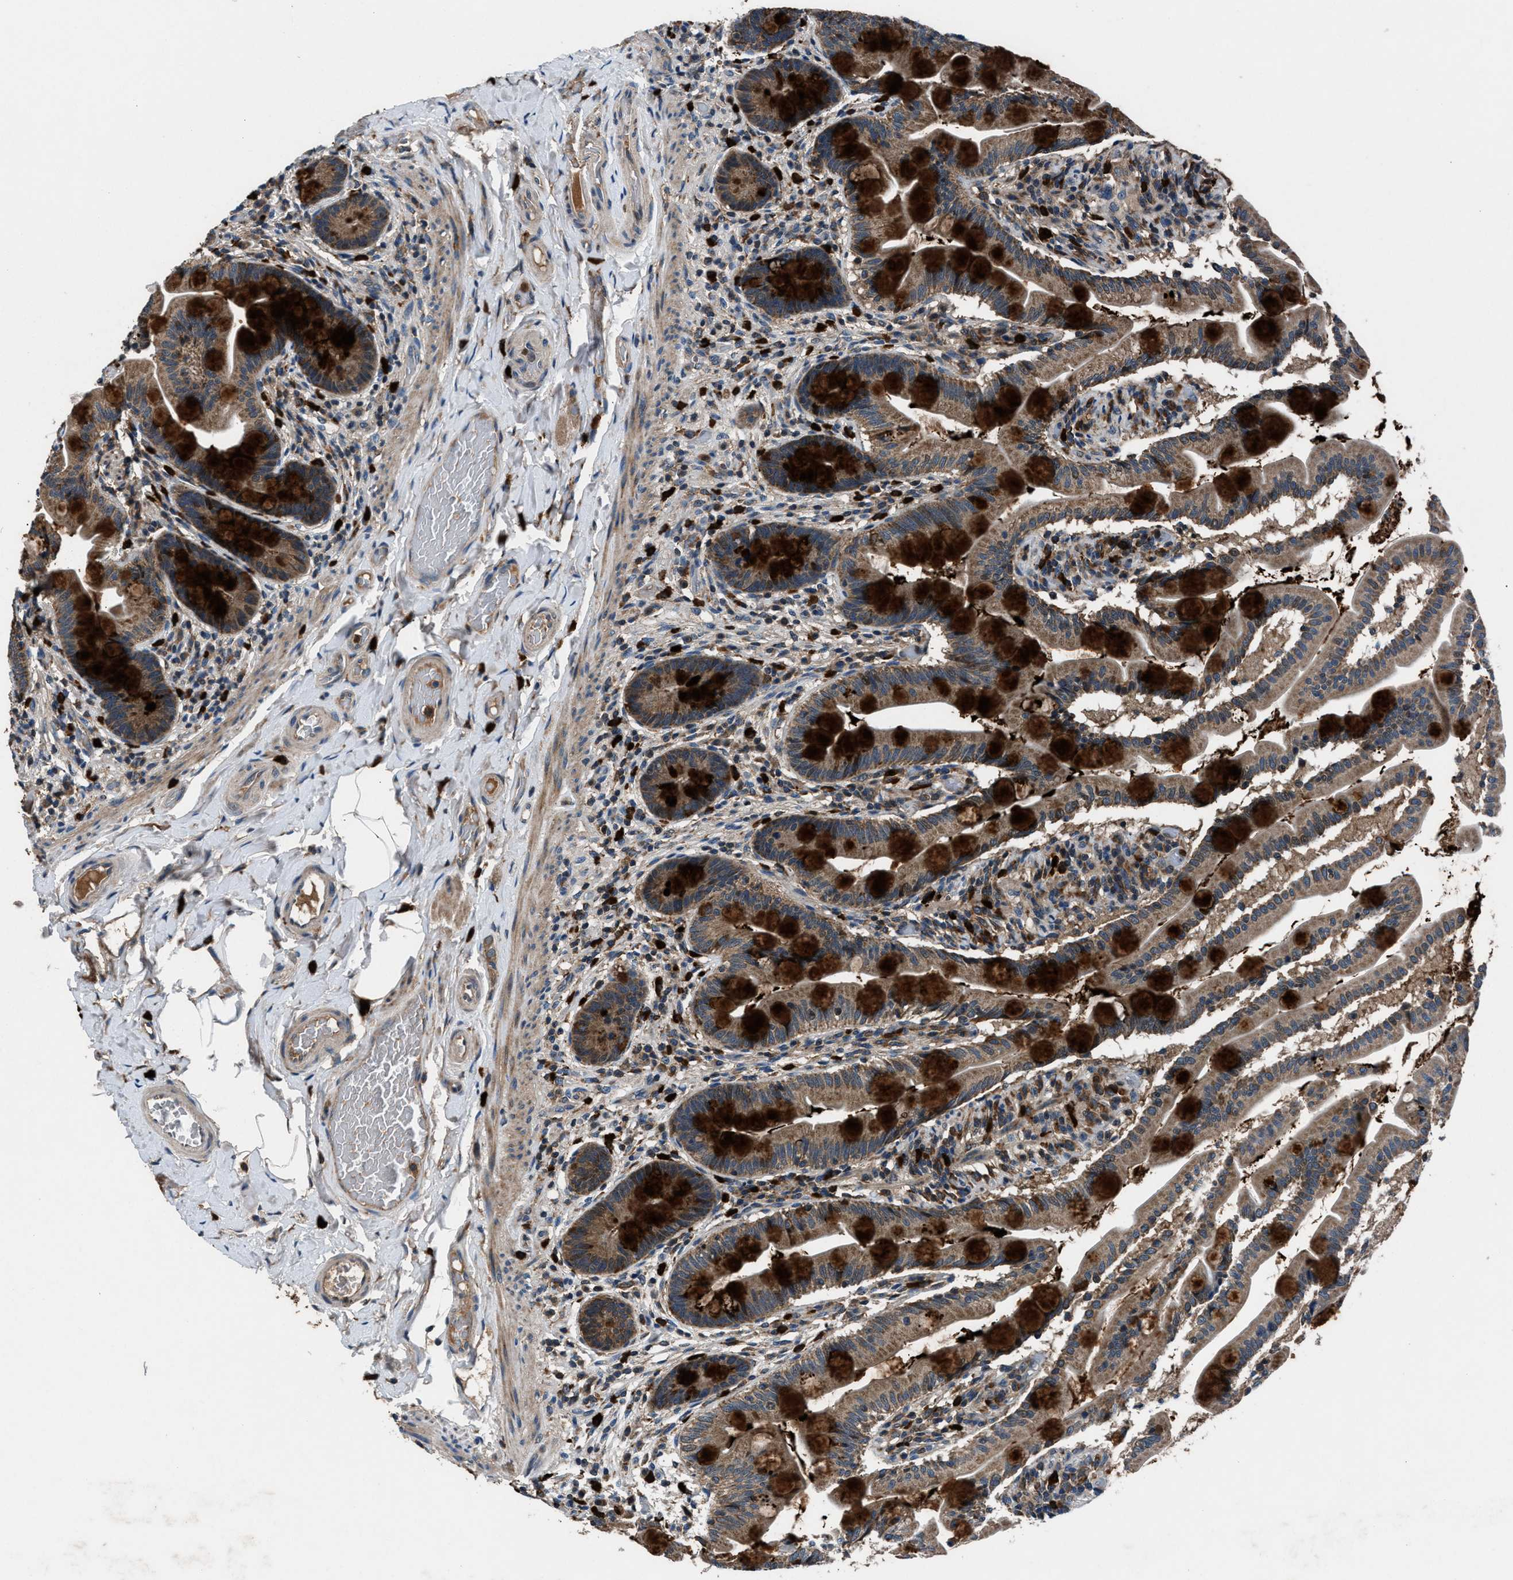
{"staining": {"intensity": "strong", "quantity": "25%-75%", "location": "cytoplasmic/membranous"}, "tissue": "small intestine", "cell_type": "Glandular cells", "image_type": "normal", "snomed": [{"axis": "morphology", "description": "Normal tissue, NOS"}, {"axis": "topography", "description": "Small intestine"}], "caption": "Glandular cells show high levels of strong cytoplasmic/membranous staining in about 25%-75% of cells in unremarkable human small intestine. (DAB IHC with brightfield microscopy, high magnification).", "gene": "FAM221A", "patient": {"sex": "female", "age": 56}}